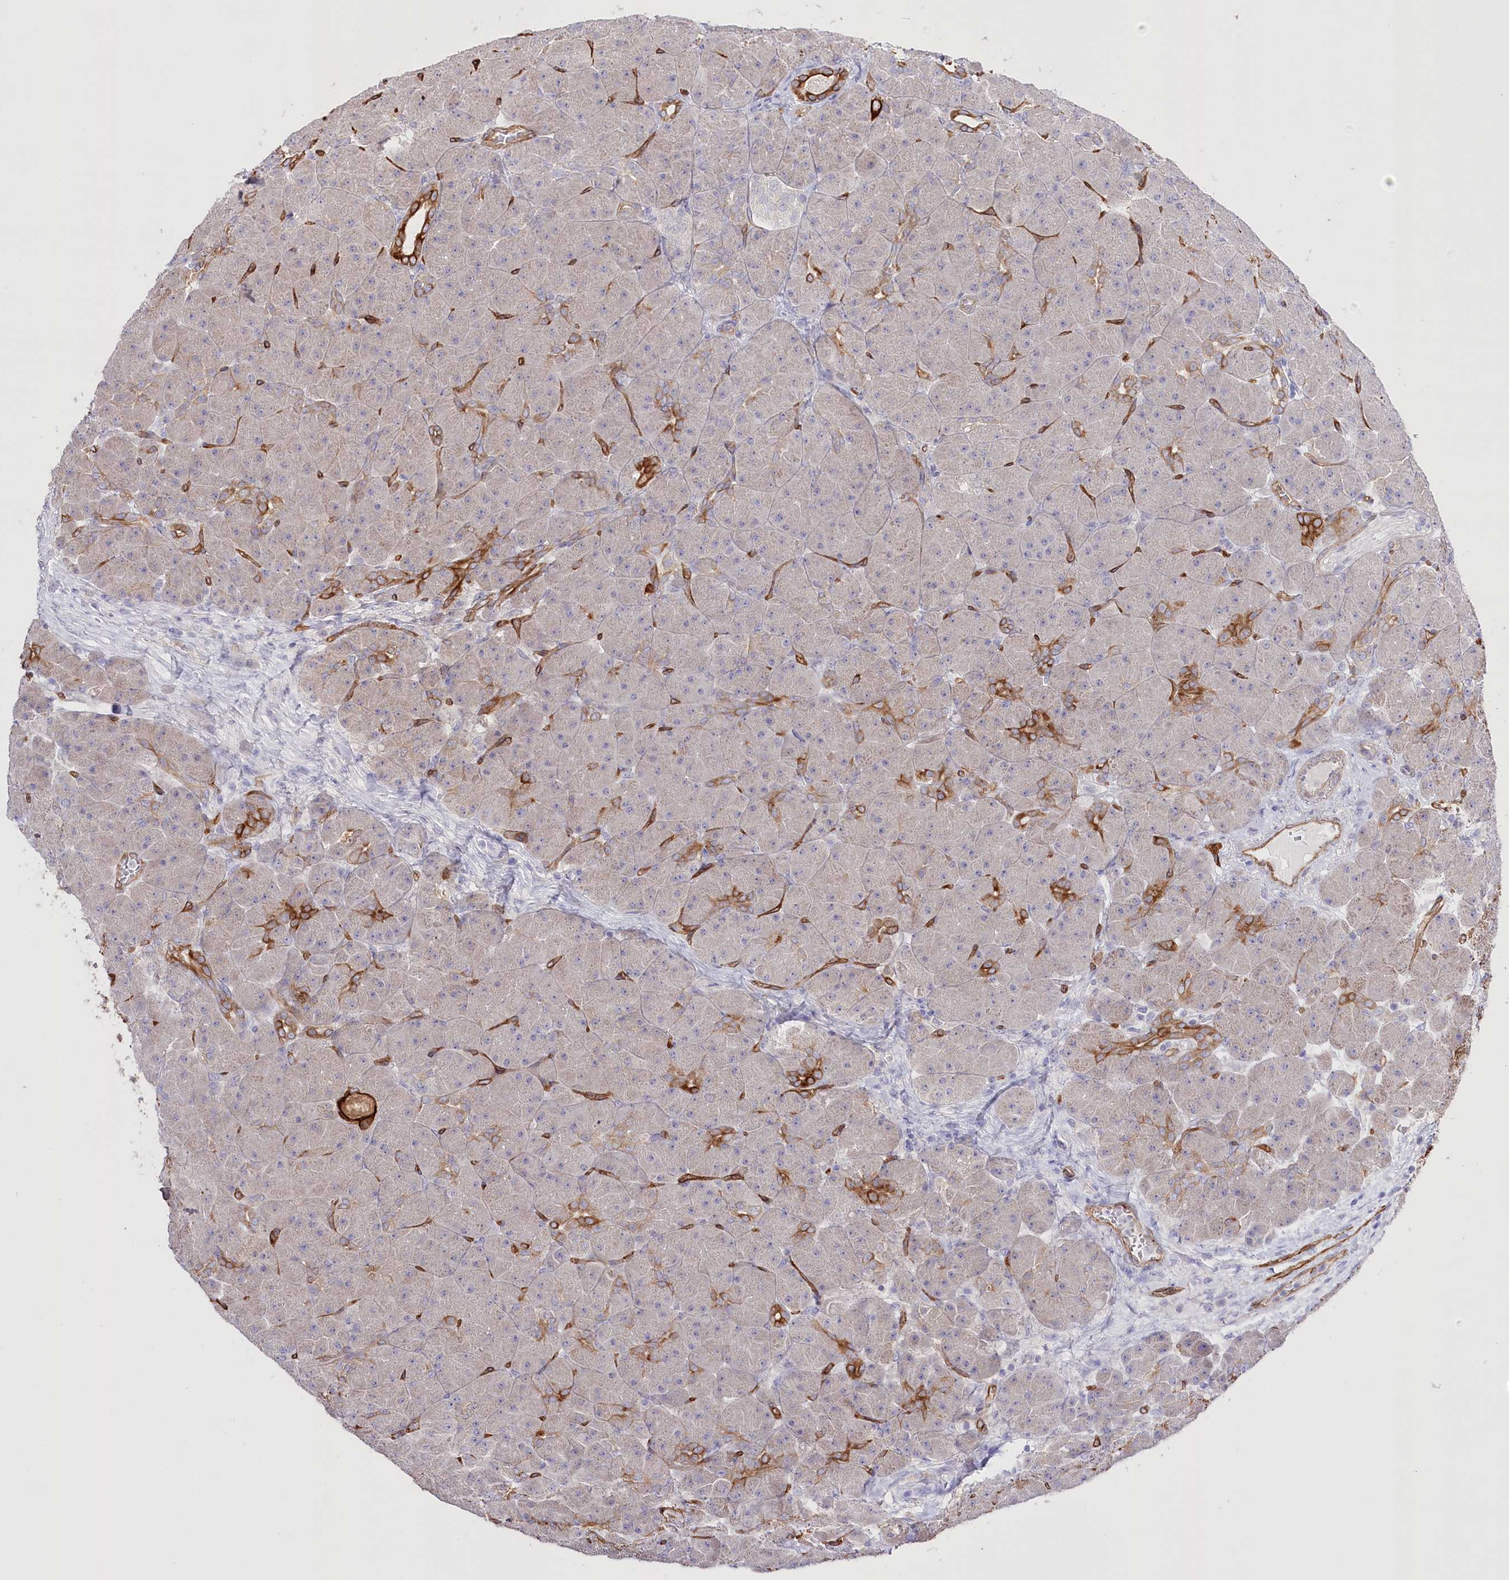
{"staining": {"intensity": "strong", "quantity": "<25%", "location": "cytoplasmic/membranous"}, "tissue": "pancreas", "cell_type": "Exocrine glandular cells", "image_type": "normal", "snomed": [{"axis": "morphology", "description": "Normal tissue, NOS"}, {"axis": "topography", "description": "Pancreas"}], "caption": "Pancreas stained with IHC demonstrates strong cytoplasmic/membranous positivity in about <25% of exocrine glandular cells.", "gene": "SLC39A10", "patient": {"sex": "male", "age": 66}}